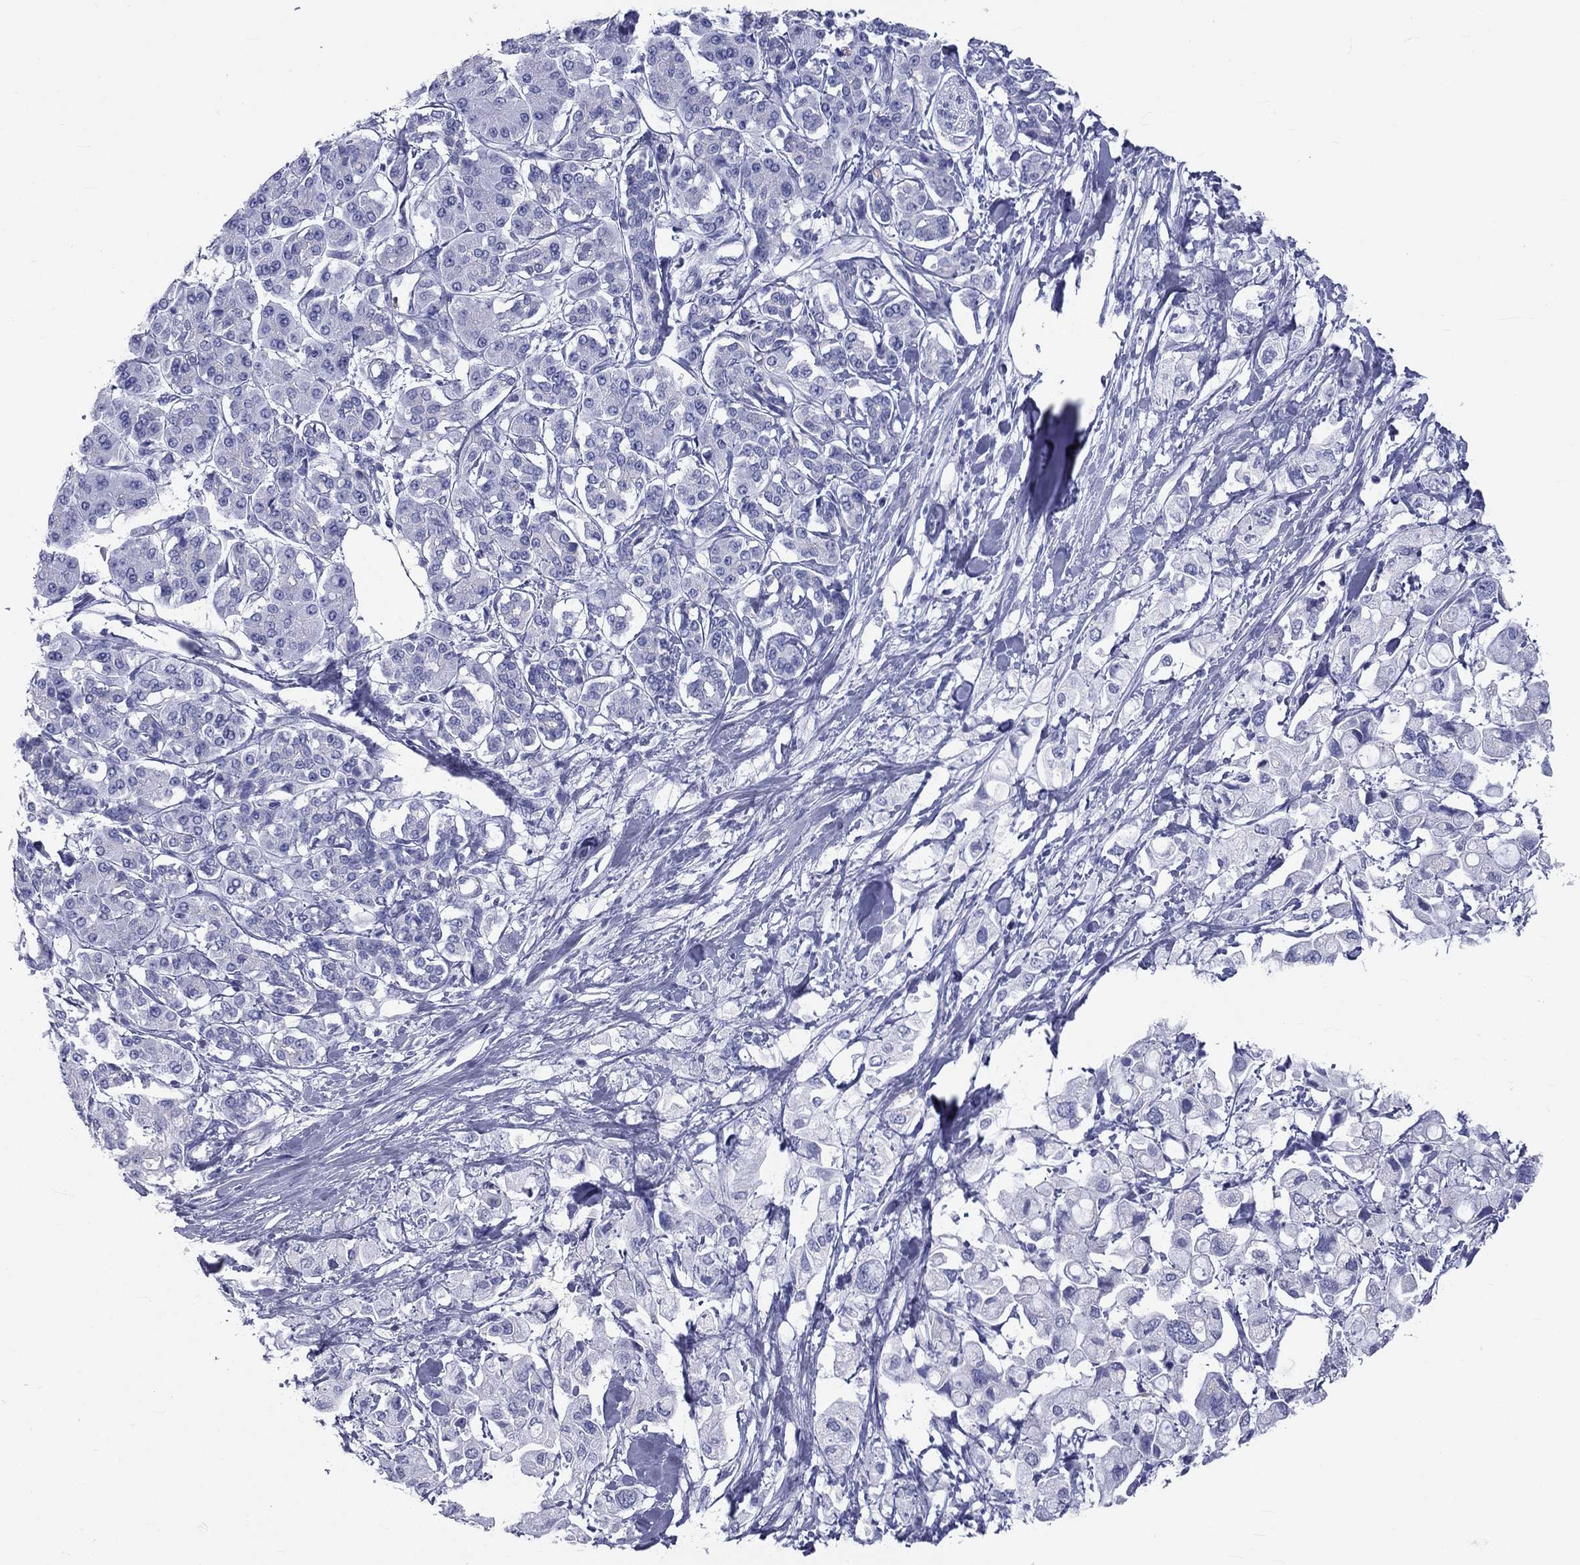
{"staining": {"intensity": "negative", "quantity": "none", "location": "none"}, "tissue": "pancreatic cancer", "cell_type": "Tumor cells", "image_type": "cancer", "snomed": [{"axis": "morphology", "description": "Adenocarcinoma, NOS"}, {"axis": "topography", "description": "Pancreas"}], "caption": "High magnification brightfield microscopy of pancreatic cancer (adenocarcinoma) stained with DAB (3,3'-diaminobenzidine) (brown) and counterstained with hematoxylin (blue): tumor cells show no significant expression.", "gene": "DNALI1", "patient": {"sex": "female", "age": 56}}